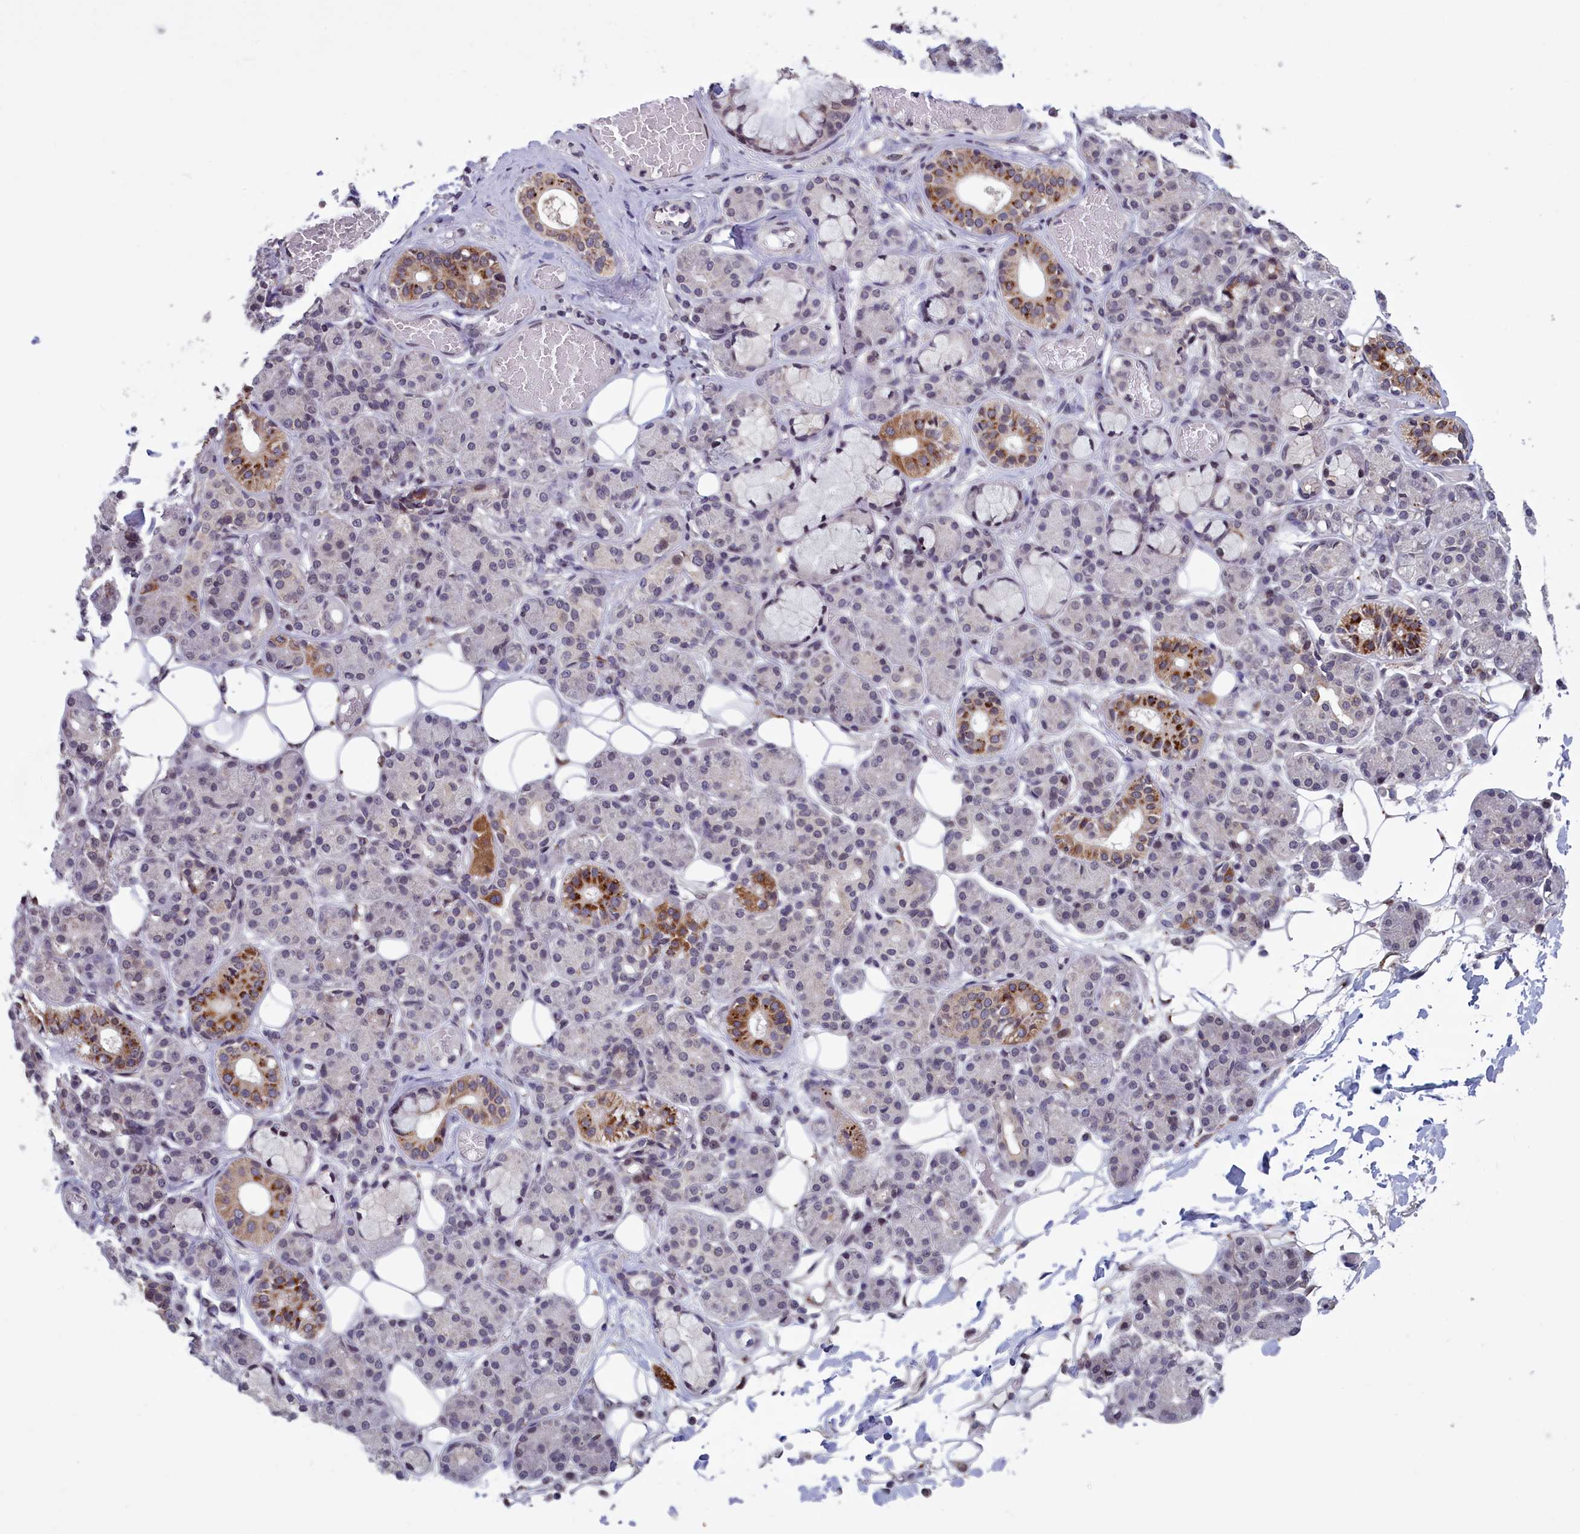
{"staining": {"intensity": "strong", "quantity": "<25%", "location": "cytoplasmic/membranous"}, "tissue": "salivary gland", "cell_type": "Glandular cells", "image_type": "normal", "snomed": [{"axis": "morphology", "description": "Normal tissue, NOS"}, {"axis": "topography", "description": "Salivary gland"}], "caption": "This histopathology image exhibits unremarkable salivary gland stained with immunohistochemistry (IHC) to label a protein in brown. The cytoplasmic/membranous of glandular cells show strong positivity for the protein. Nuclei are counter-stained blue.", "gene": "PARS2", "patient": {"sex": "male", "age": 63}}